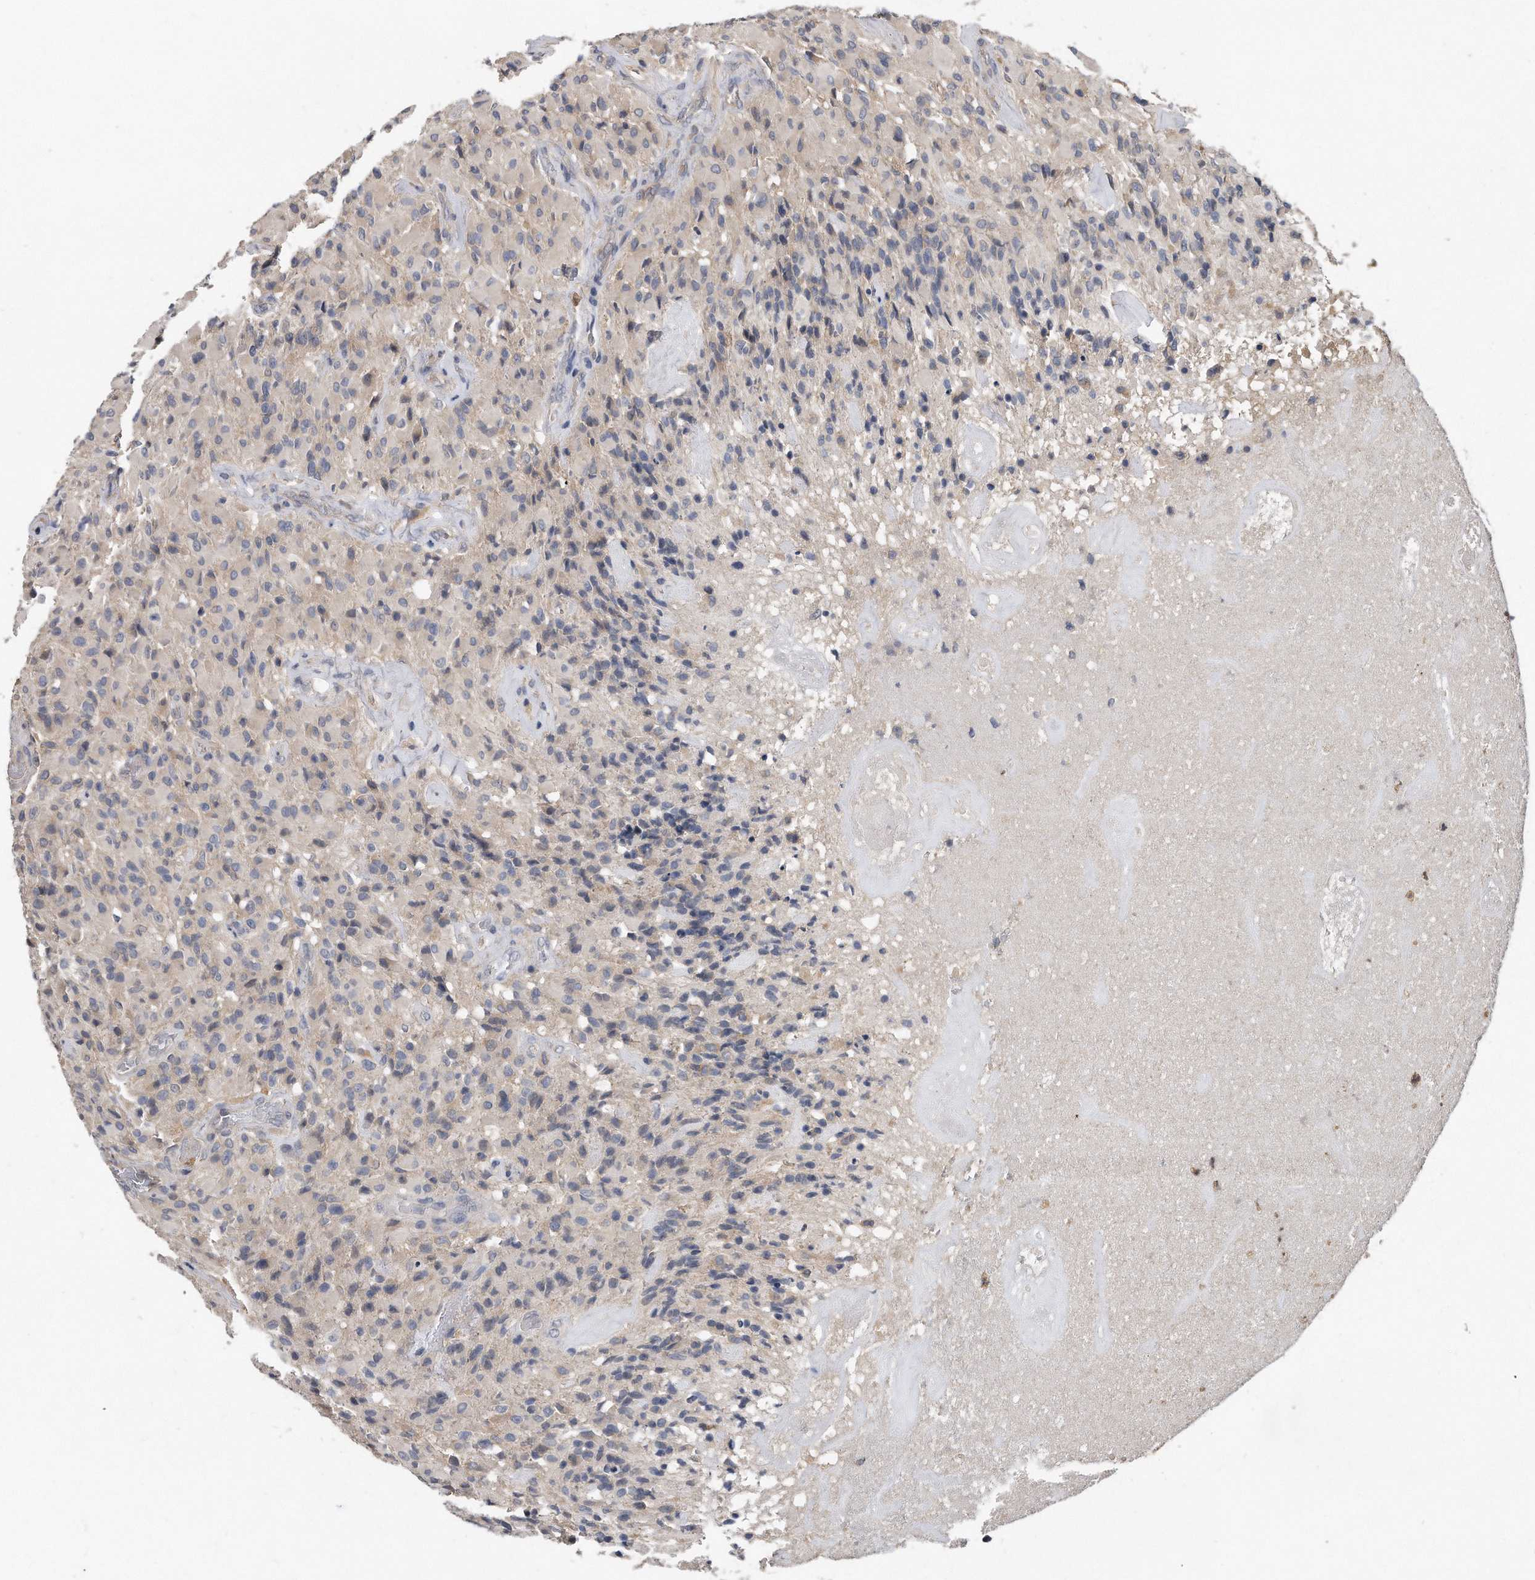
{"staining": {"intensity": "negative", "quantity": "none", "location": "none"}, "tissue": "glioma", "cell_type": "Tumor cells", "image_type": "cancer", "snomed": [{"axis": "morphology", "description": "Glioma, malignant, High grade"}, {"axis": "topography", "description": "Brain"}], "caption": "Tumor cells show no significant positivity in glioma.", "gene": "HOMER3", "patient": {"sex": "male", "age": 71}}